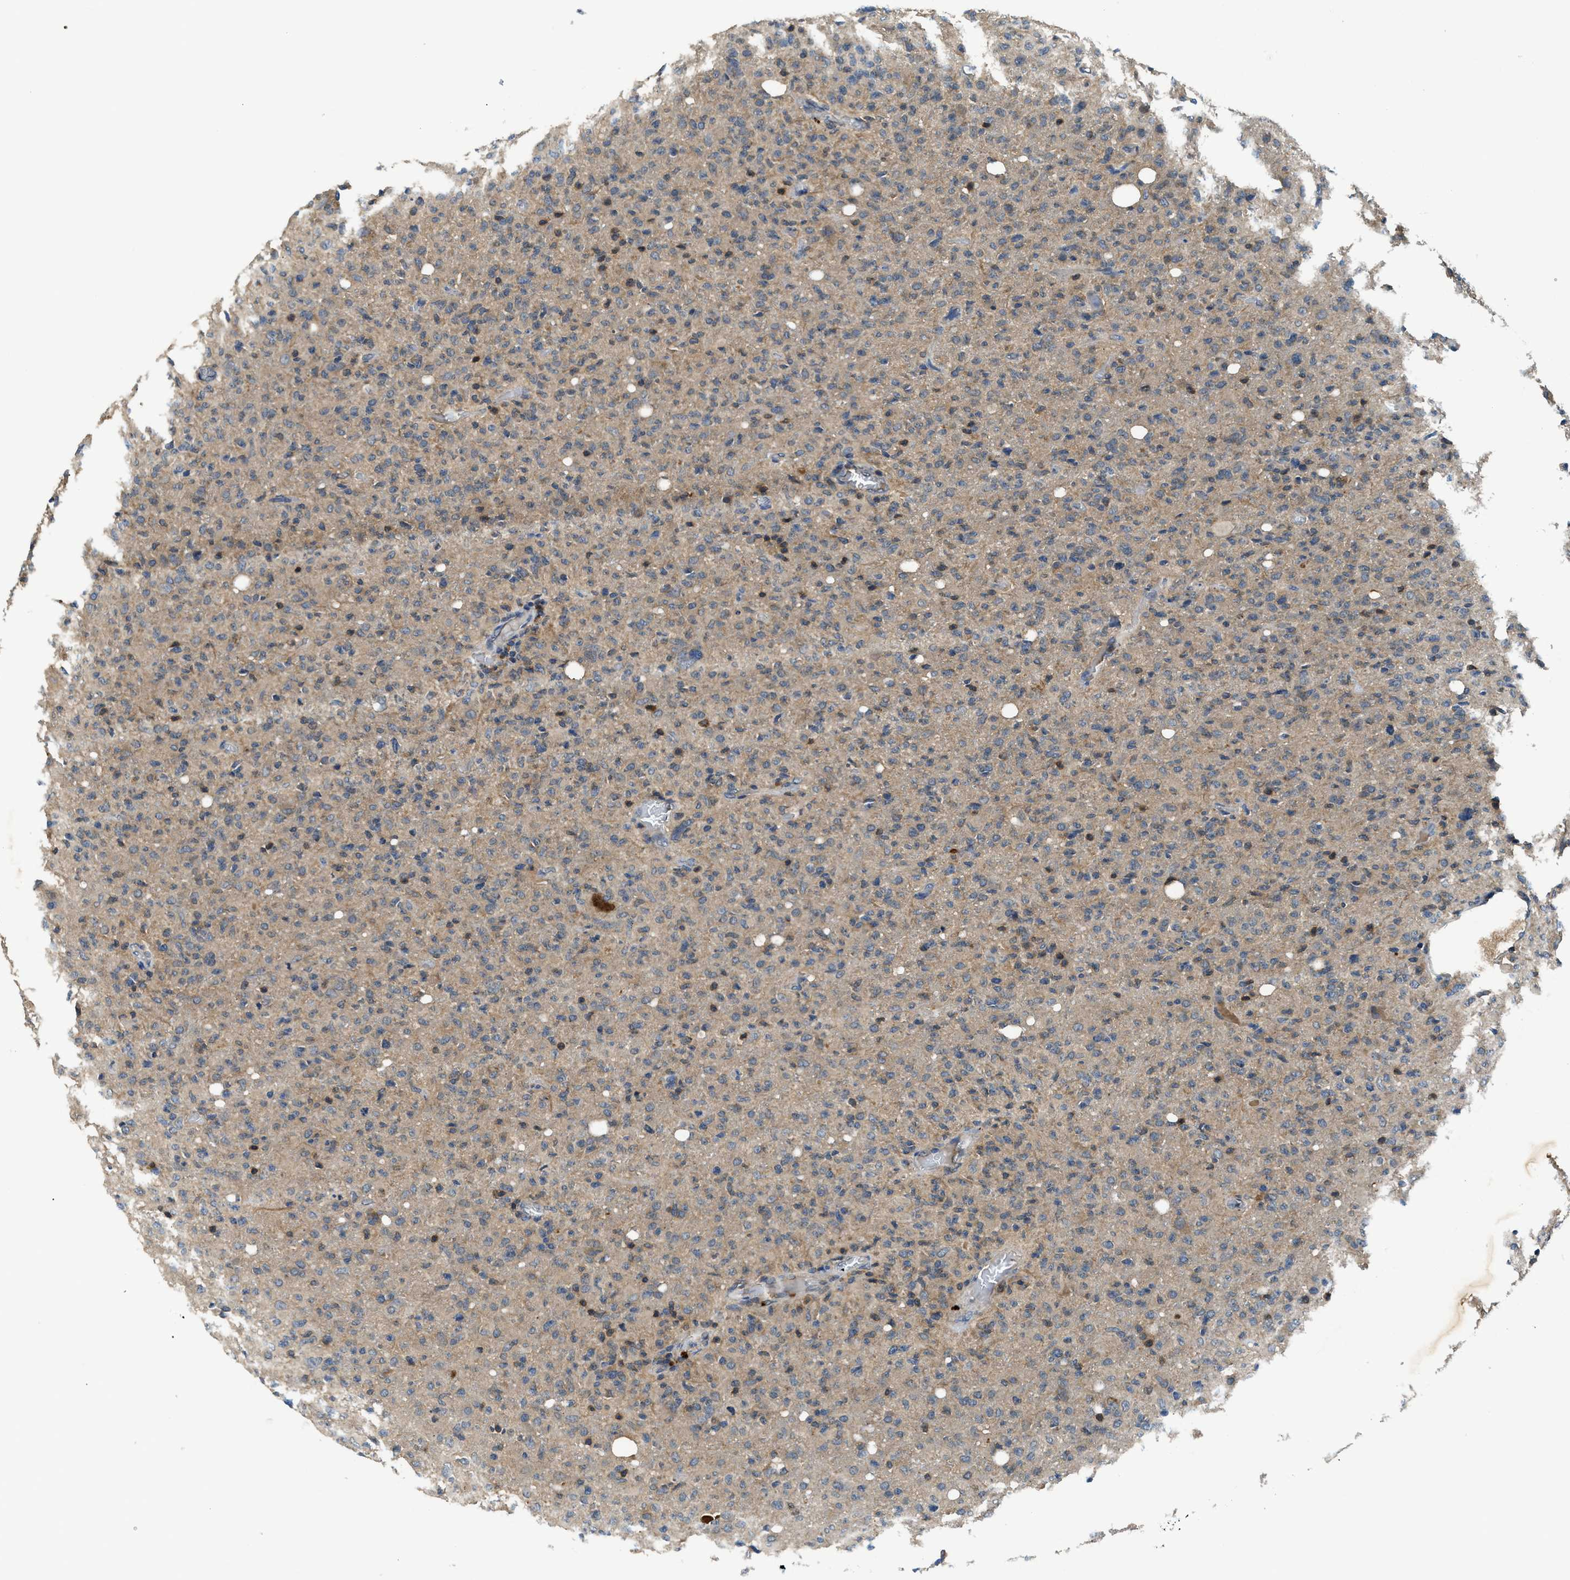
{"staining": {"intensity": "moderate", "quantity": "25%-75%", "location": "cytoplasmic/membranous"}, "tissue": "glioma", "cell_type": "Tumor cells", "image_type": "cancer", "snomed": [{"axis": "morphology", "description": "Glioma, malignant, High grade"}, {"axis": "topography", "description": "Brain"}], "caption": "Moderate cytoplasmic/membranous expression for a protein is identified in about 25%-75% of tumor cells of glioma using immunohistochemistry (IHC).", "gene": "PAFAH2", "patient": {"sex": "female", "age": 57}}